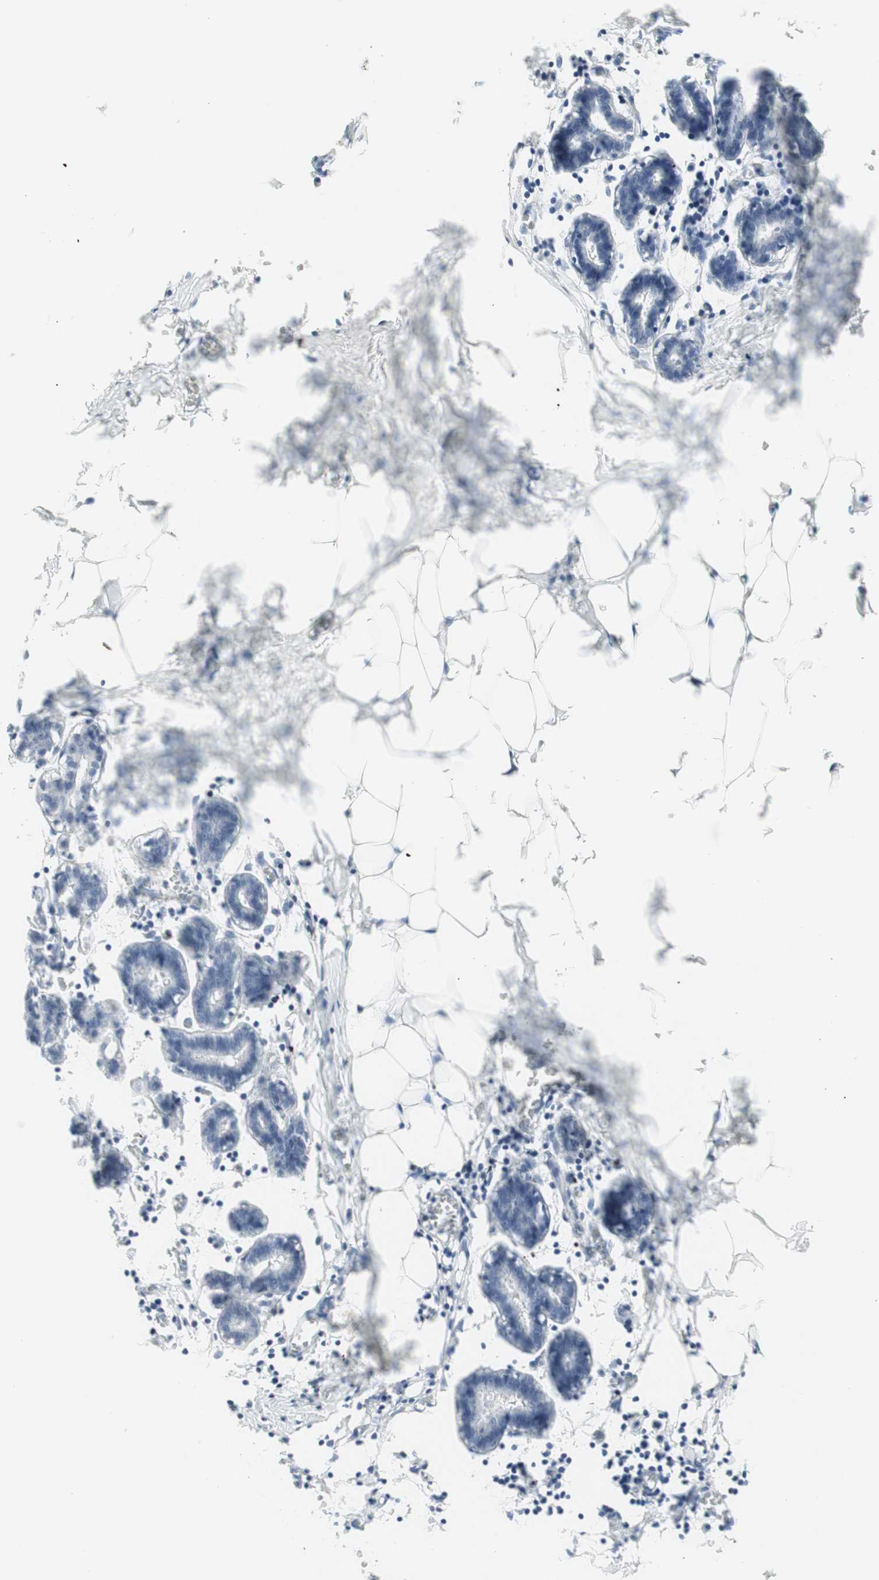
{"staining": {"intensity": "negative", "quantity": "none", "location": "none"}, "tissue": "breast", "cell_type": "Adipocytes", "image_type": "normal", "snomed": [{"axis": "morphology", "description": "Normal tissue, NOS"}, {"axis": "topography", "description": "Breast"}], "caption": "Immunohistochemistry (IHC) of normal human breast shows no staining in adipocytes. The staining is performed using DAB brown chromogen with nuclei counter-stained in using hematoxylin.", "gene": "MDK", "patient": {"sex": "female", "age": 27}}